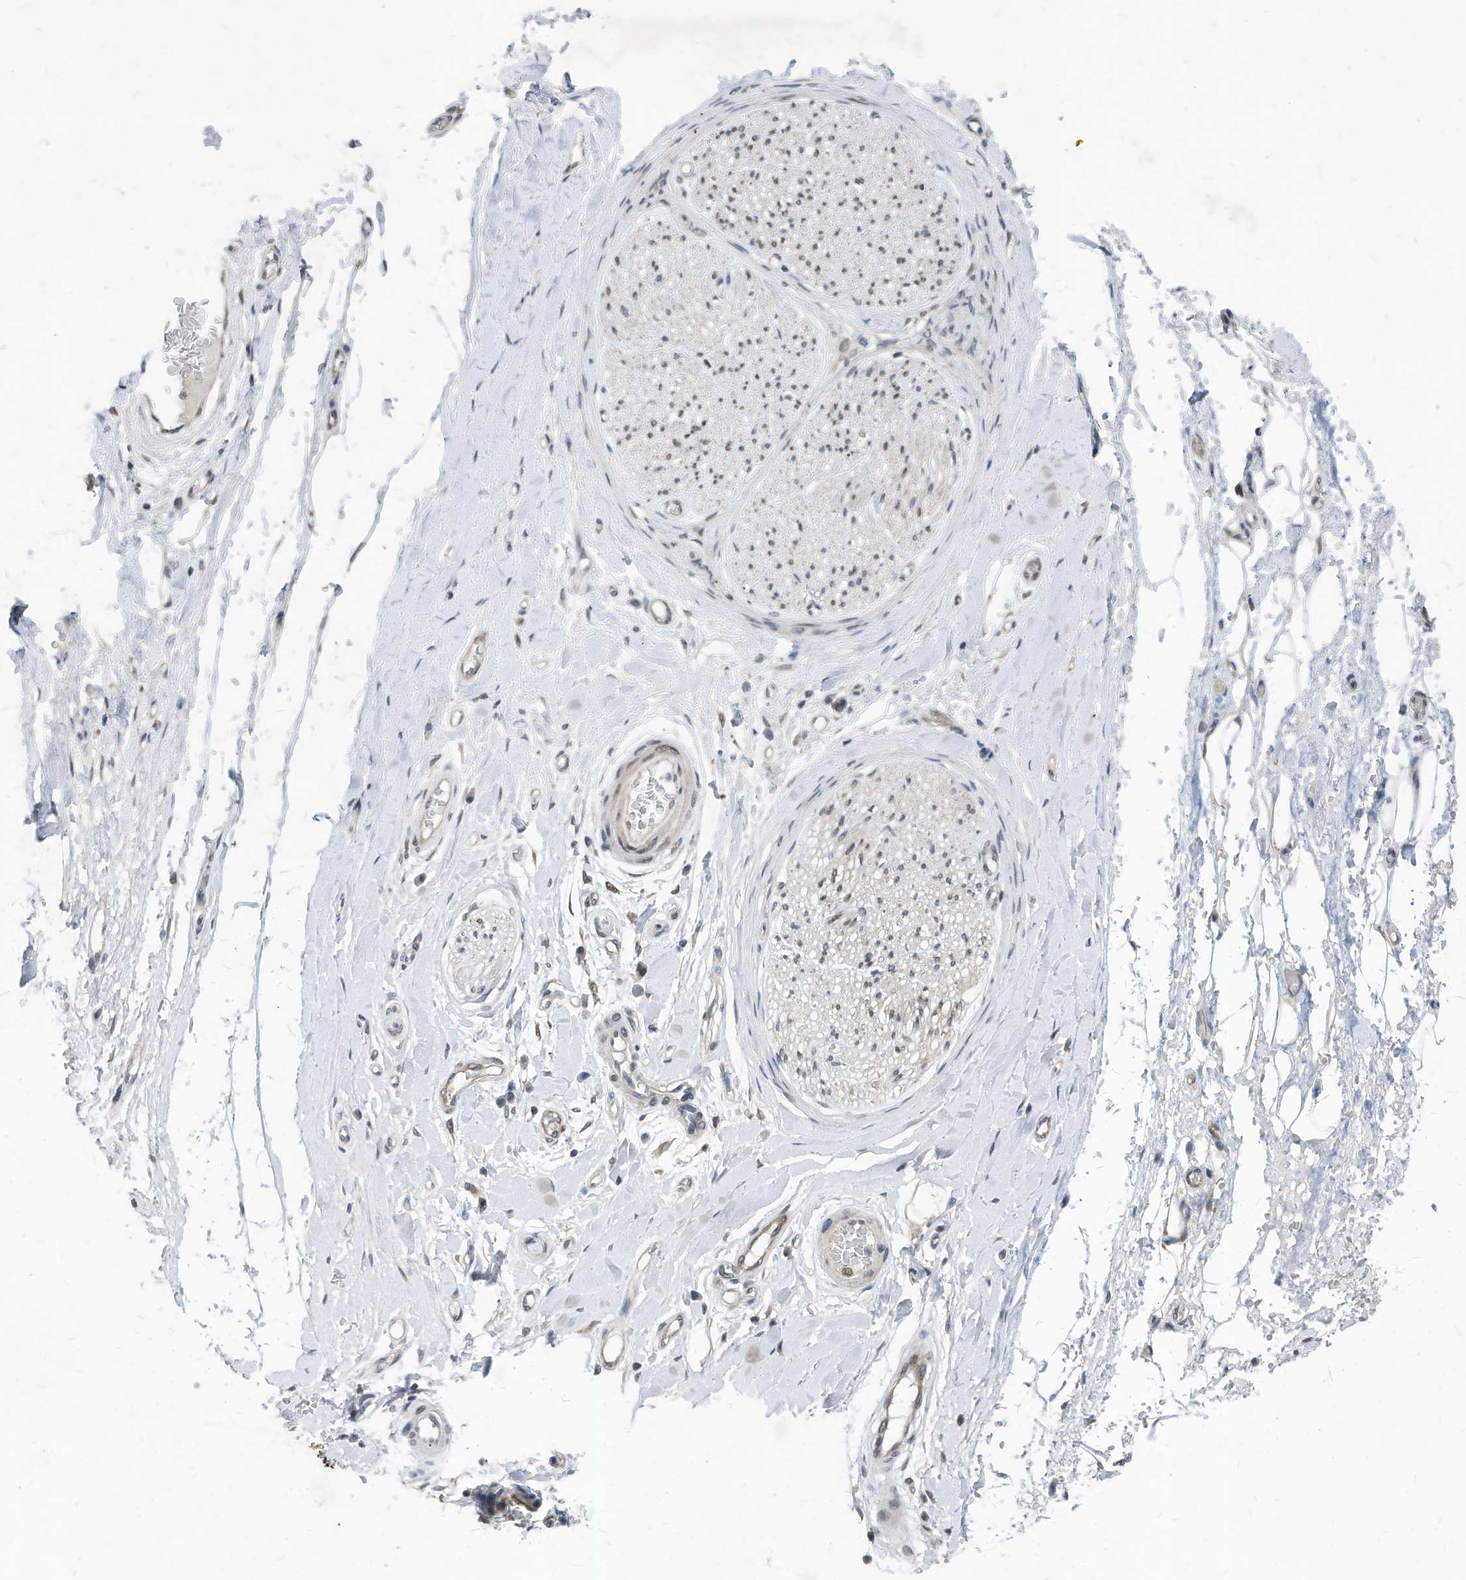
{"staining": {"intensity": "moderate", "quantity": ">75%", "location": "cytoplasmic/membranous"}, "tissue": "adipose tissue", "cell_type": "Adipocytes", "image_type": "normal", "snomed": [{"axis": "morphology", "description": "Normal tissue, NOS"}, {"axis": "morphology", "description": "Adenocarcinoma, NOS"}, {"axis": "topography", "description": "Esophagus"}, {"axis": "topography", "description": "Stomach, upper"}, {"axis": "topography", "description": "Peripheral nerve tissue"}], "caption": "Protein expression analysis of normal human adipose tissue reveals moderate cytoplasmic/membranous expression in approximately >75% of adipocytes. Using DAB (3,3'-diaminobenzidine) (brown) and hematoxylin (blue) stains, captured at high magnification using brightfield microscopy.", "gene": "KPNB1", "patient": {"sex": "male", "age": 62}}